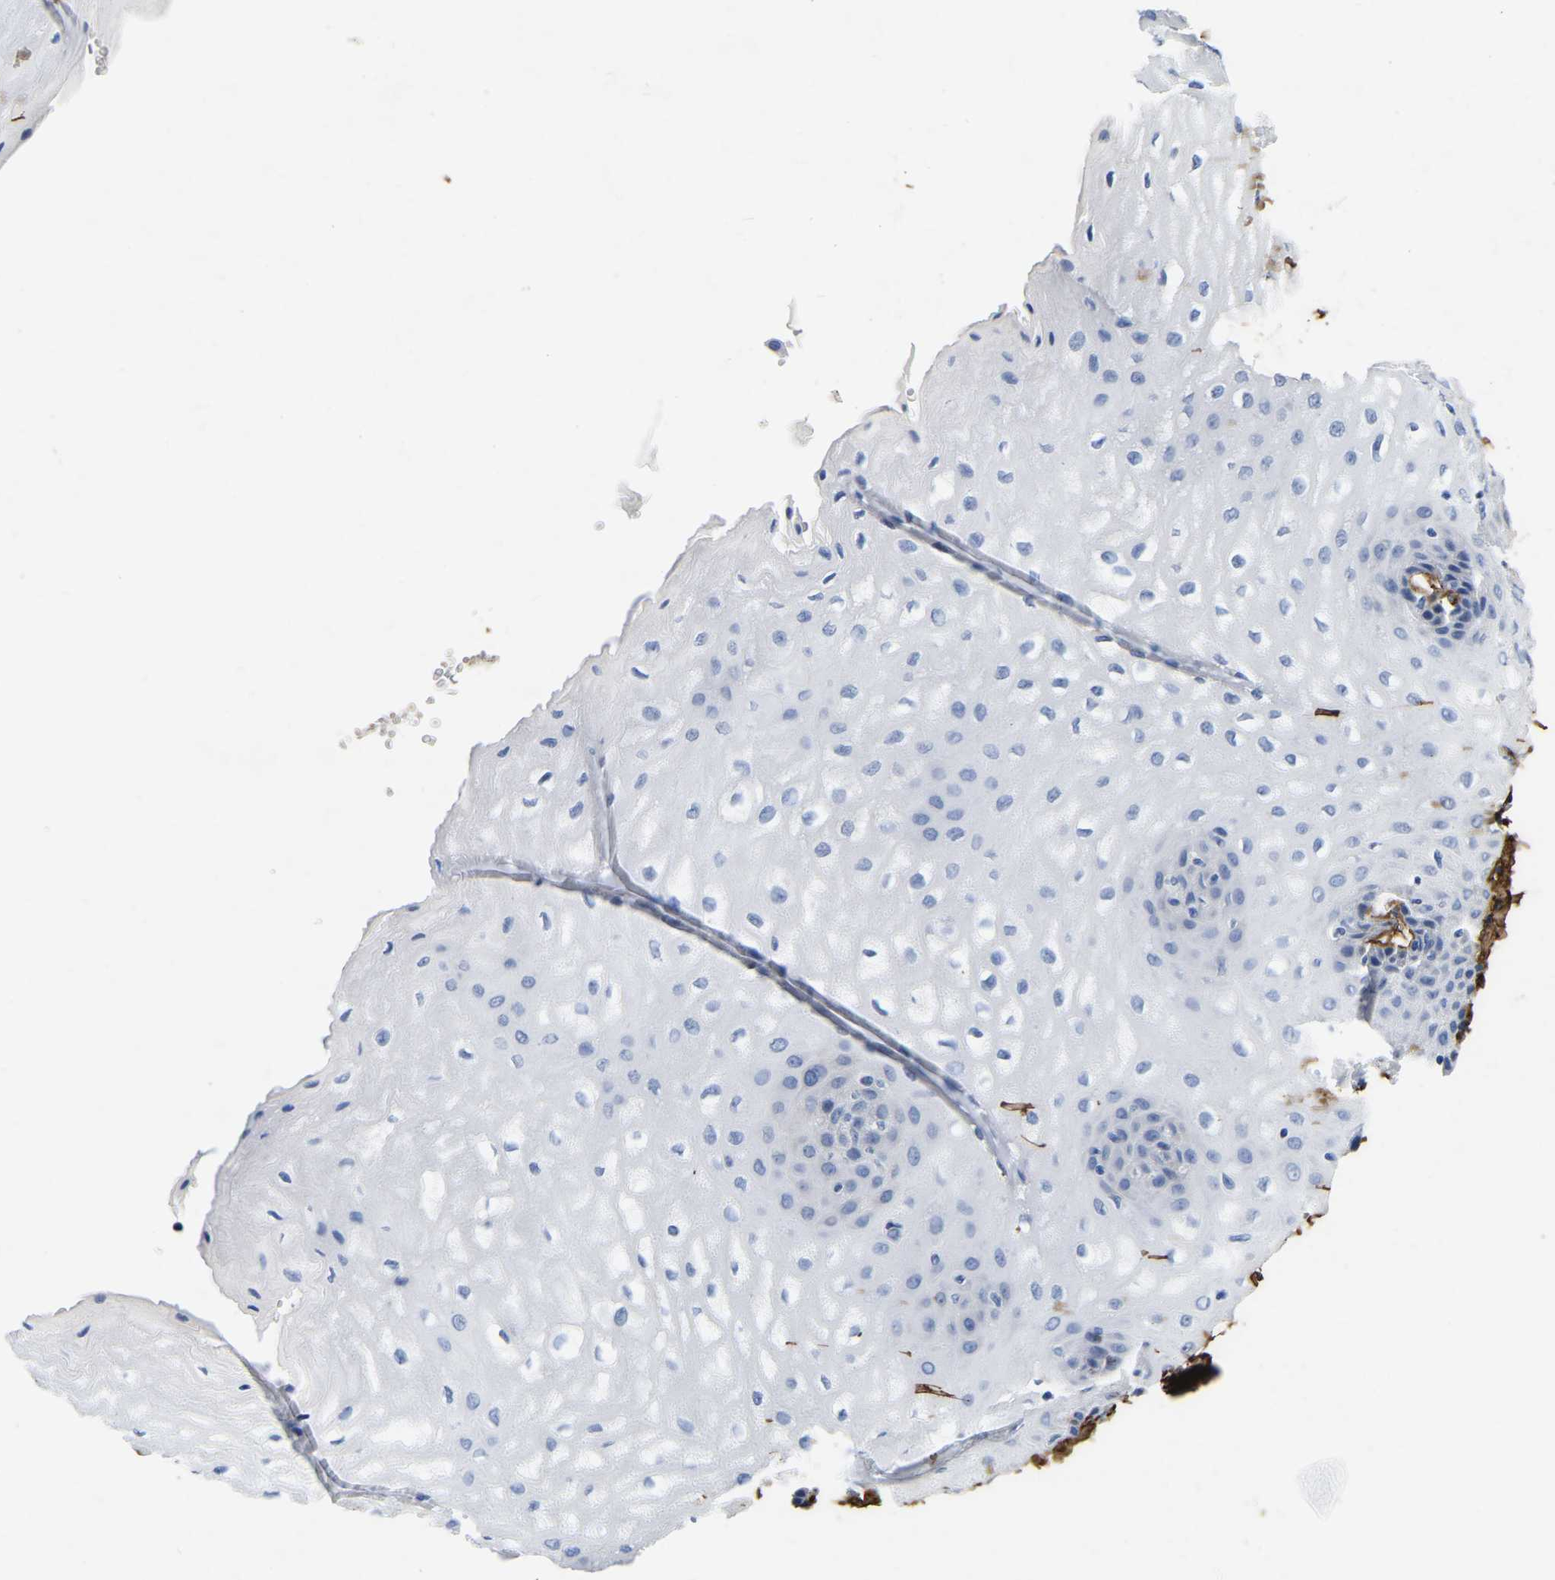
{"staining": {"intensity": "negative", "quantity": "none", "location": "none"}, "tissue": "esophagus", "cell_type": "Squamous epithelial cells", "image_type": "normal", "snomed": [{"axis": "morphology", "description": "Normal tissue, NOS"}, {"axis": "topography", "description": "Esophagus"}], "caption": "Human esophagus stained for a protein using IHC displays no positivity in squamous epithelial cells.", "gene": "COL6A1", "patient": {"sex": "male", "age": 54}}